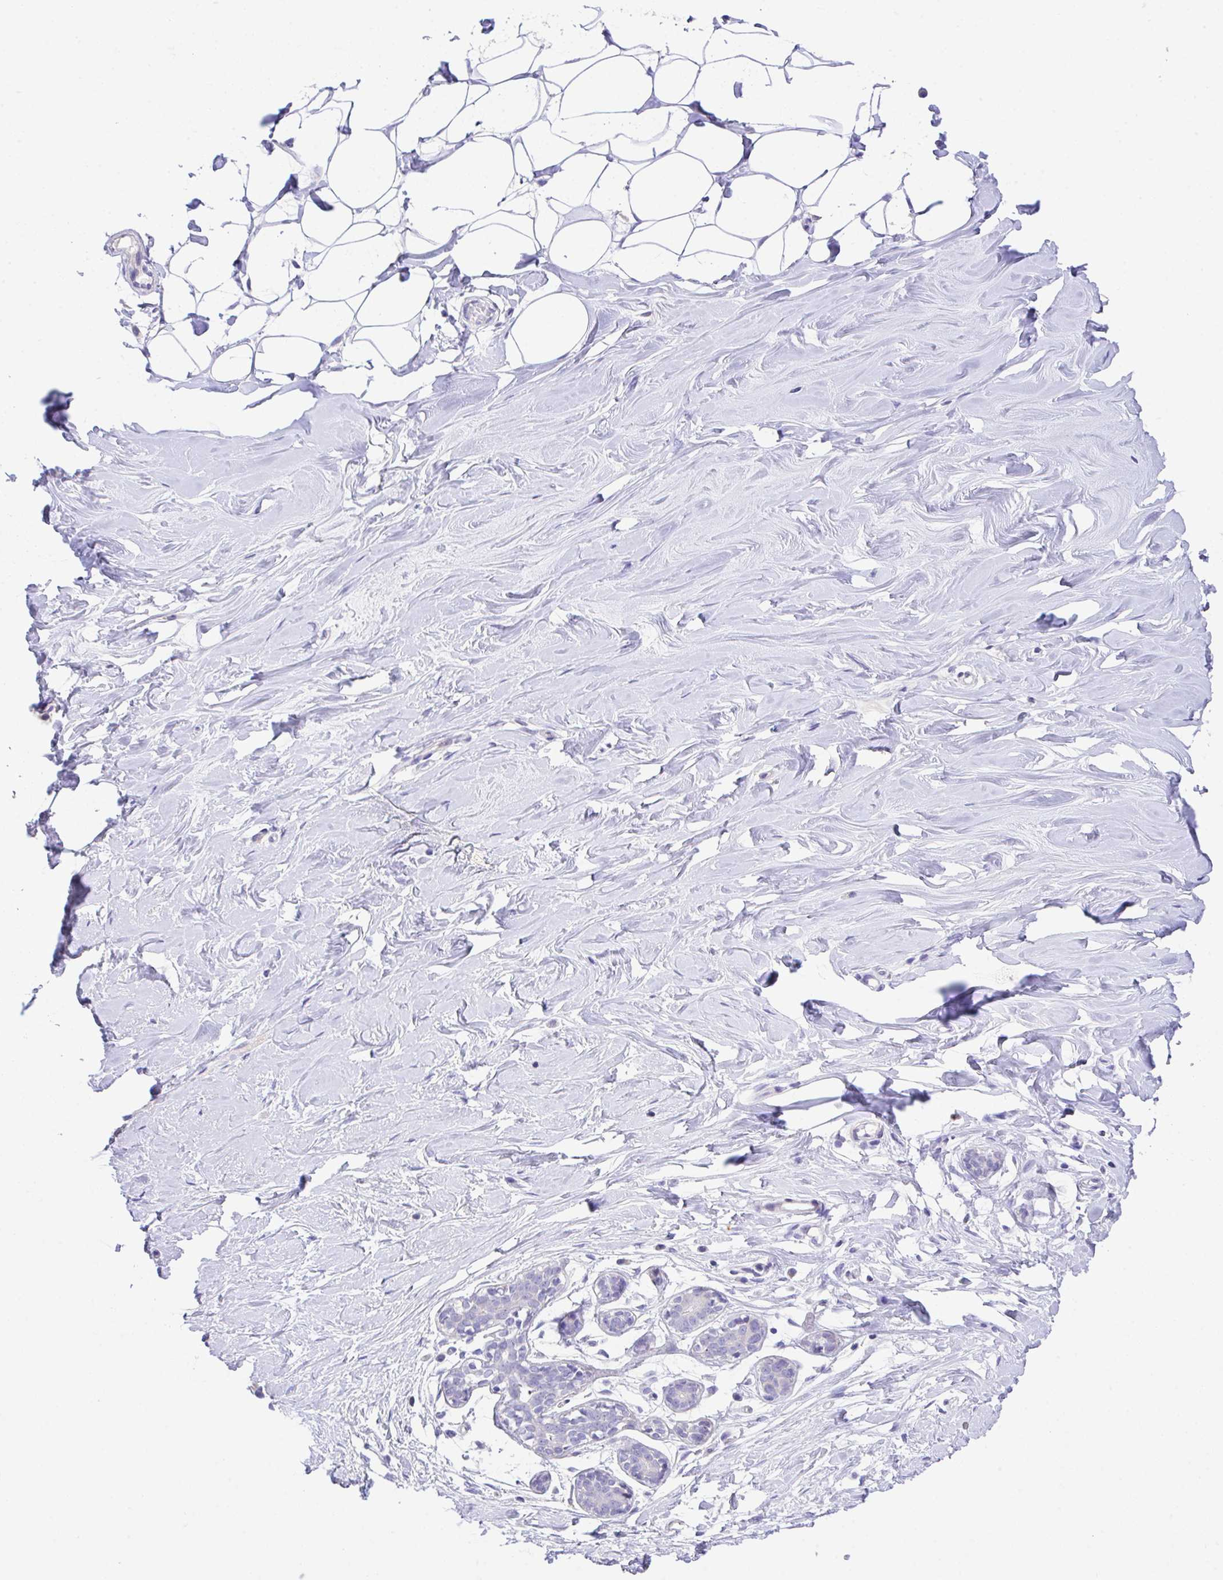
{"staining": {"intensity": "negative", "quantity": "none", "location": "none"}, "tissue": "breast", "cell_type": "Adipocytes", "image_type": "normal", "snomed": [{"axis": "morphology", "description": "Normal tissue, NOS"}, {"axis": "topography", "description": "Breast"}], "caption": "An IHC micrograph of unremarkable breast is shown. There is no staining in adipocytes of breast.", "gene": "SLC16A6", "patient": {"sex": "female", "age": 27}}